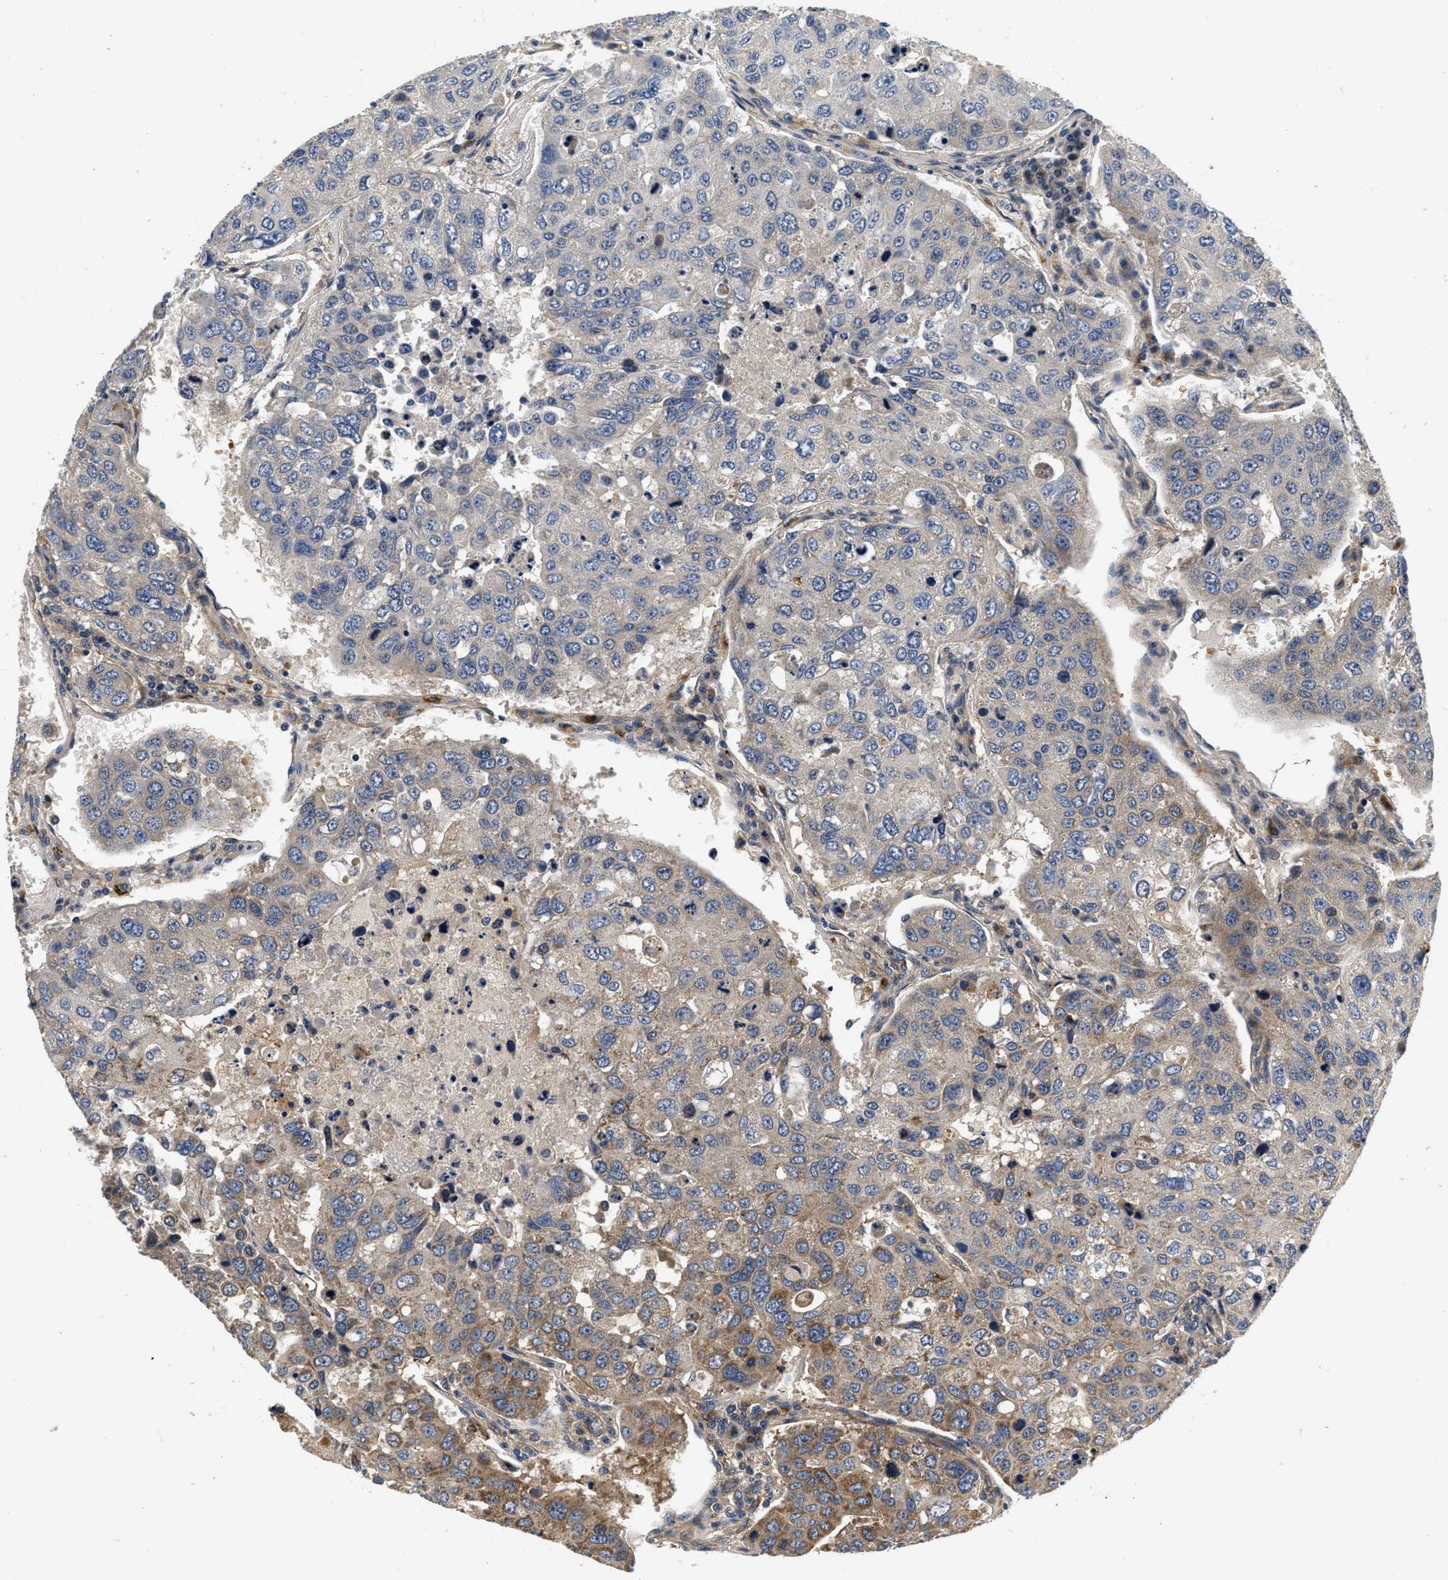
{"staining": {"intensity": "moderate", "quantity": "<25%", "location": "cytoplasmic/membranous"}, "tissue": "urothelial cancer", "cell_type": "Tumor cells", "image_type": "cancer", "snomed": [{"axis": "morphology", "description": "Urothelial carcinoma, High grade"}, {"axis": "topography", "description": "Lymph node"}, {"axis": "topography", "description": "Urinary bladder"}], "caption": "A brown stain shows moderate cytoplasmic/membranous positivity of a protein in urothelial carcinoma (high-grade) tumor cells.", "gene": "NME6", "patient": {"sex": "male", "age": 51}}